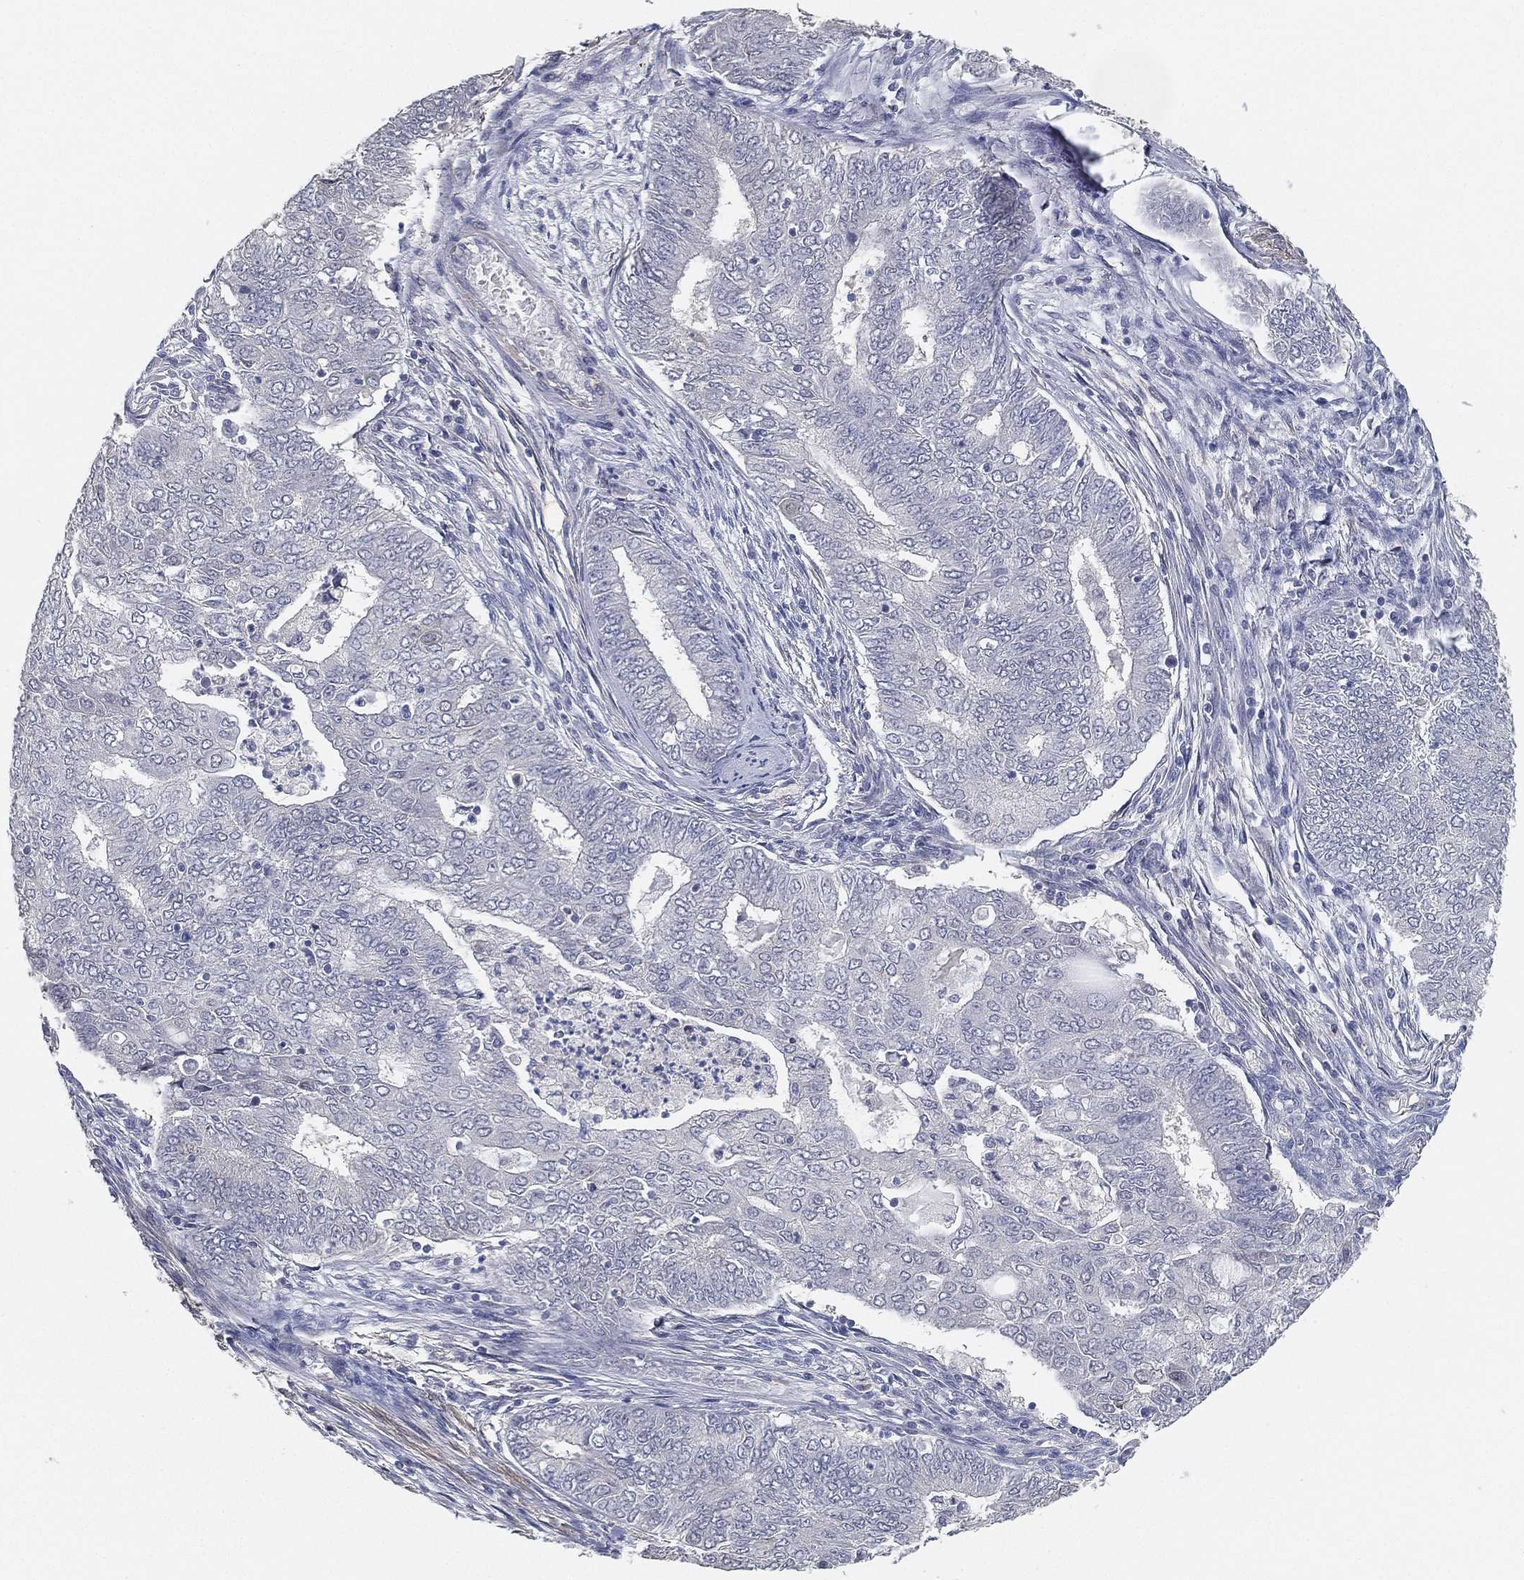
{"staining": {"intensity": "negative", "quantity": "none", "location": "none"}, "tissue": "endometrial cancer", "cell_type": "Tumor cells", "image_type": "cancer", "snomed": [{"axis": "morphology", "description": "Adenocarcinoma, NOS"}, {"axis": "topography", "description": "Endometrium"}], "caption": "IHC of human adenocarcinoma (endometrial) displays no positivity in tumor cells. The staining was performed using DAB (3,3'-diaminobenzidine) to visualize the protein expression in brown, while the nuclei were stained in blue with hematoxylin (Magnification: 20x).", "gene": "GPR61", "patient": {"sex": "female", "age": 62}}